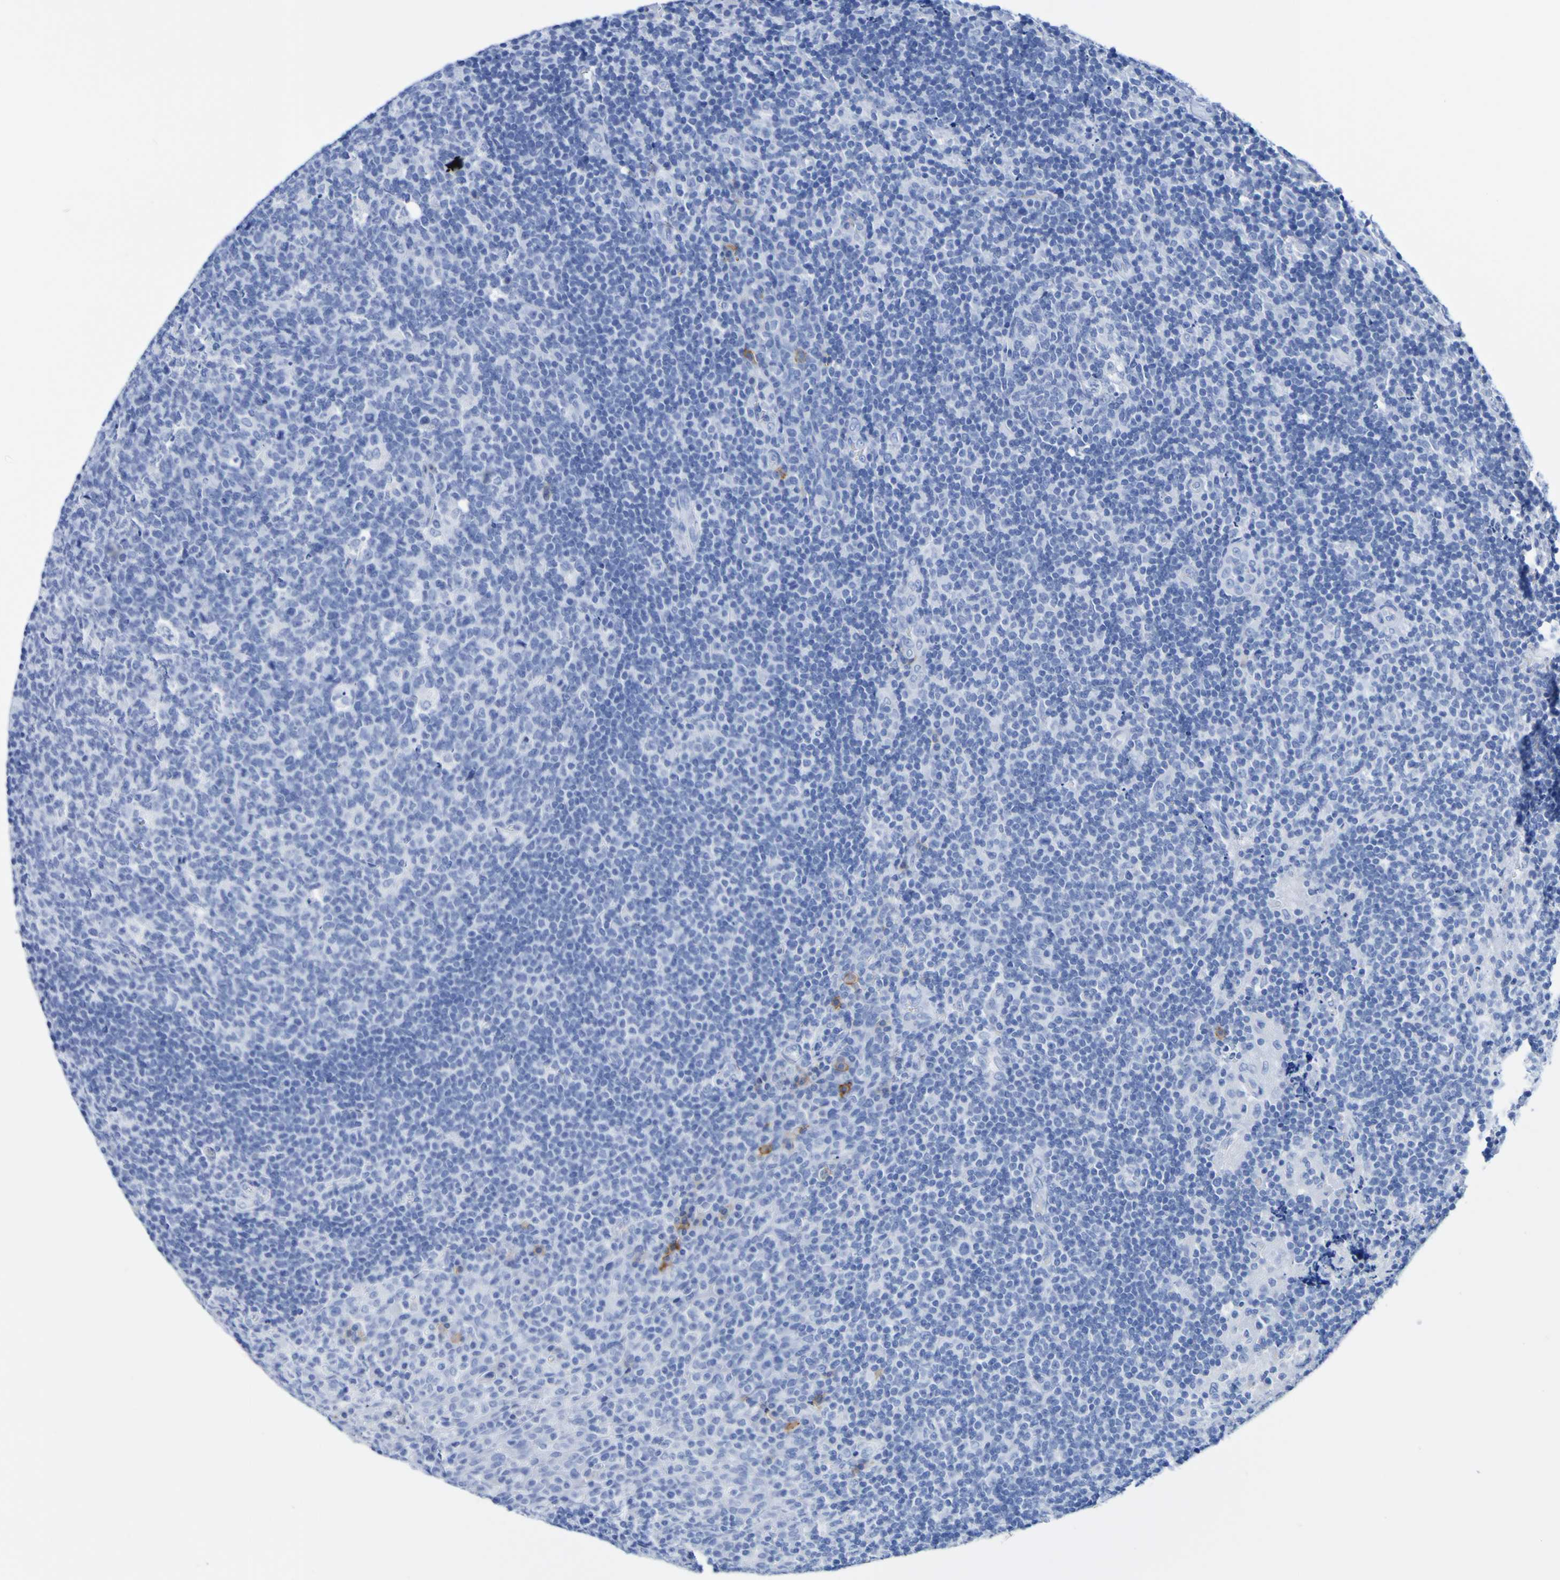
{"staining": {"intensity": "negative", "quantity": "none", "location": "none"}, "tissue": "tonsil", "cell_type": "Germinal center cells", "image_type": "normal", "snomed": [{"axis": "morphology", "description": "Normal tissue, NOS"}, {"axis": "topography", "description": "Tonsil"}], "caption": "Immunohistochemistry micrograph of benign tonsil stained for a protein (brown), which shows no staining in germinal center cells.", "gene": "DPEP1", "patient": {"sex": "male", "age": 17}}